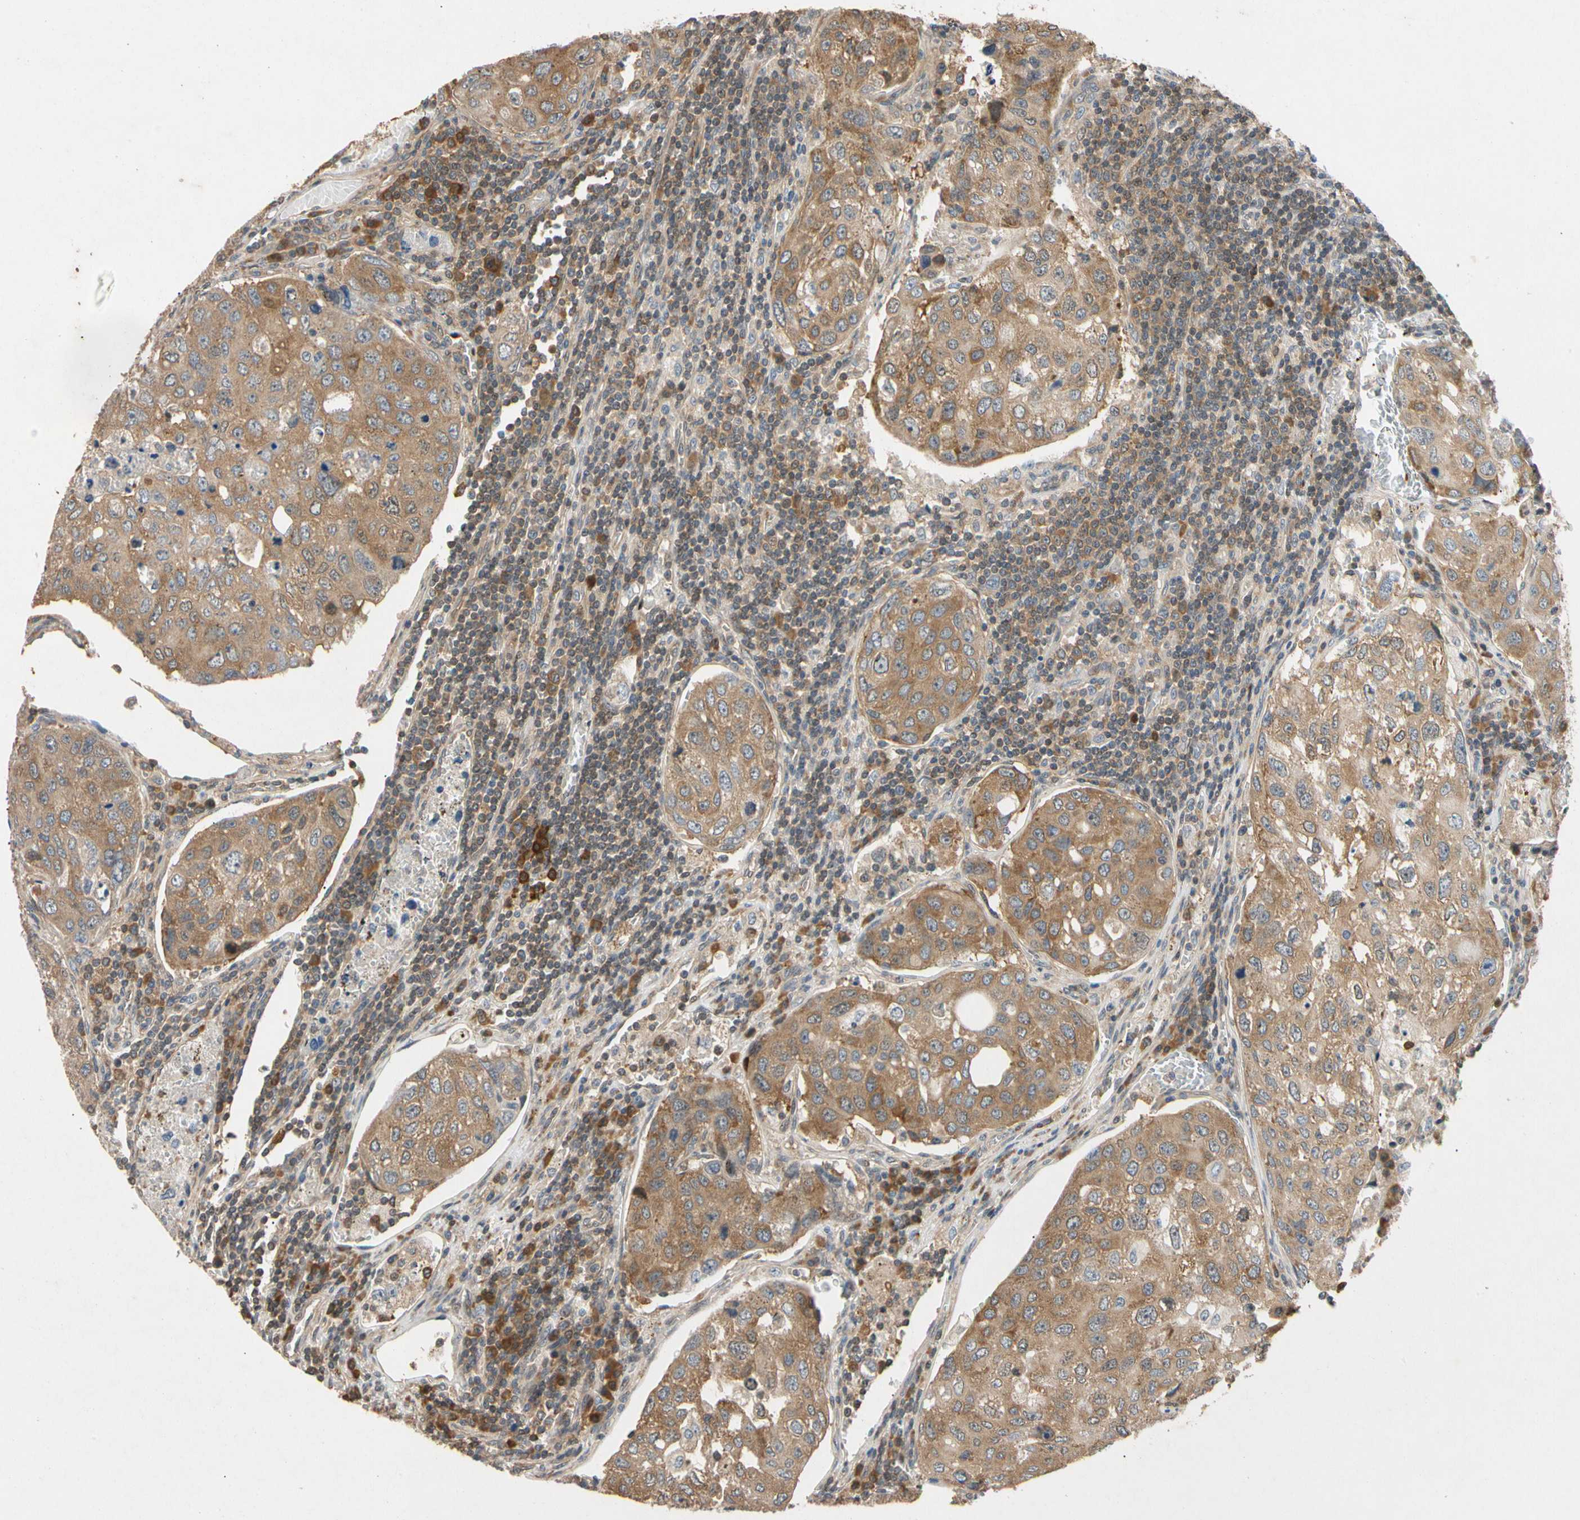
{"staining": {"intensity": "moderate", "quantity": ">75%", "location": "cytoplasmic/membranous"}, "tissue": "urothelial cancer", "cell_type": "Tumor cells", "image_type": "cancer", "snomed": [{"axis": "morphology", "description": "Urothelial carcinoma, High grade"}, {"axis": "topography", "description": "Lymph node"}, {"axis": "topography", "description": "Urinary bladder"}], "caption": "Protein staining demonstrates moderate cytoplasmic/membranous expression in about >75% of tumor cells in urothelial carcinoma (high-grade).", "gene": "EIF1AX", "patient": {"sex": "male", "age": 51}}